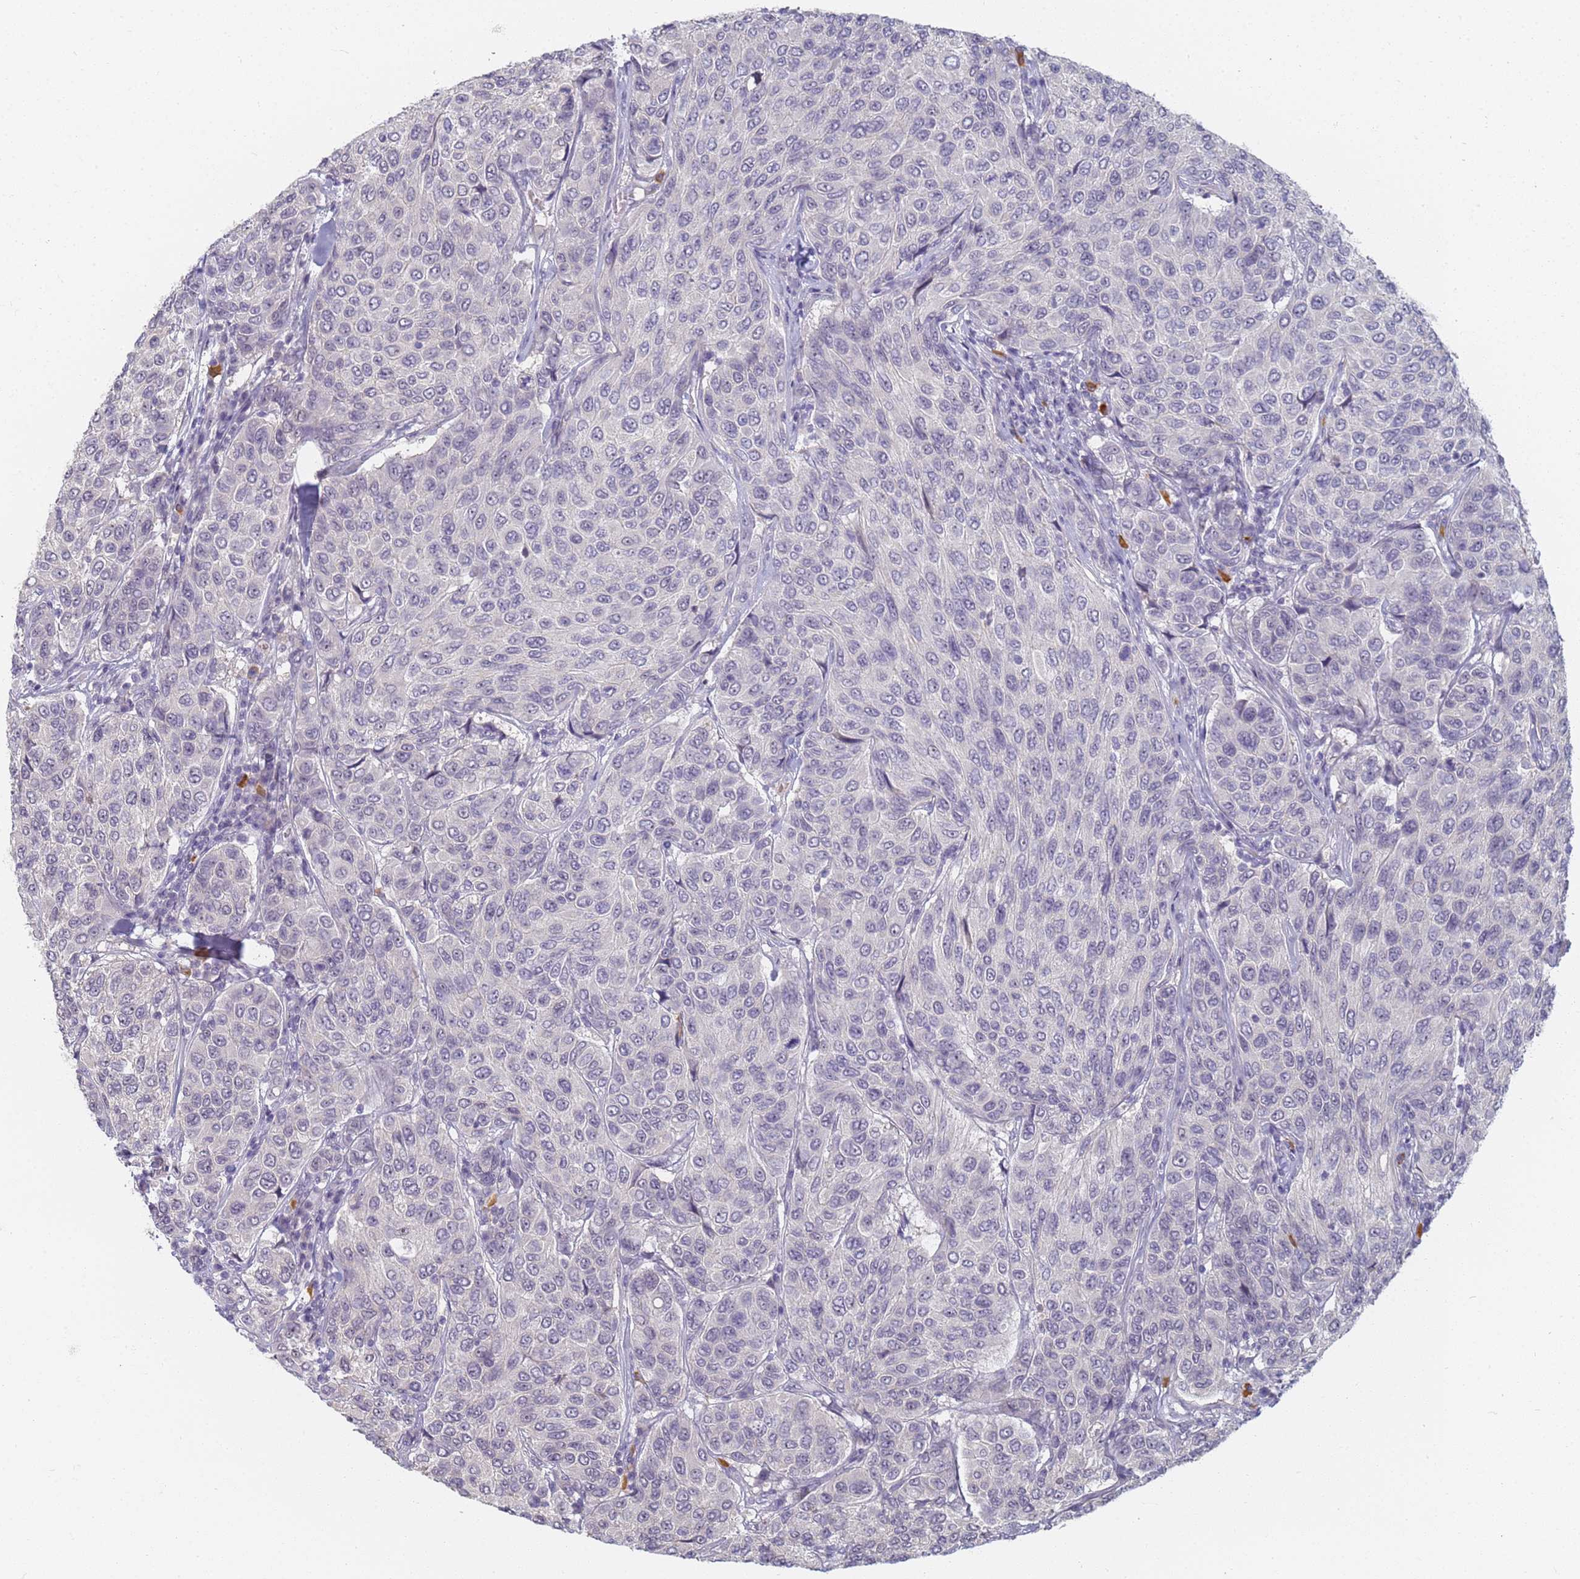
{"staining": {"intensity": "negative", "quantity": "none", "location": "none"}, "tissue": "breast cancer", "cell_type": "Tumor cells", "image_type": "cancer", "snomed": [{"axis": "morphology", "description": "Duct carcinoma"}, {"axis": "topography", "description": "Breast"}], "caption": "DAB immunohistochemical staining of human infiltrating ductal carcinoma (breast) exhibits no significant positivity in tumor cells.", "gene": "SLC38A9", "patient": {"sex": "female", "age": 55}}